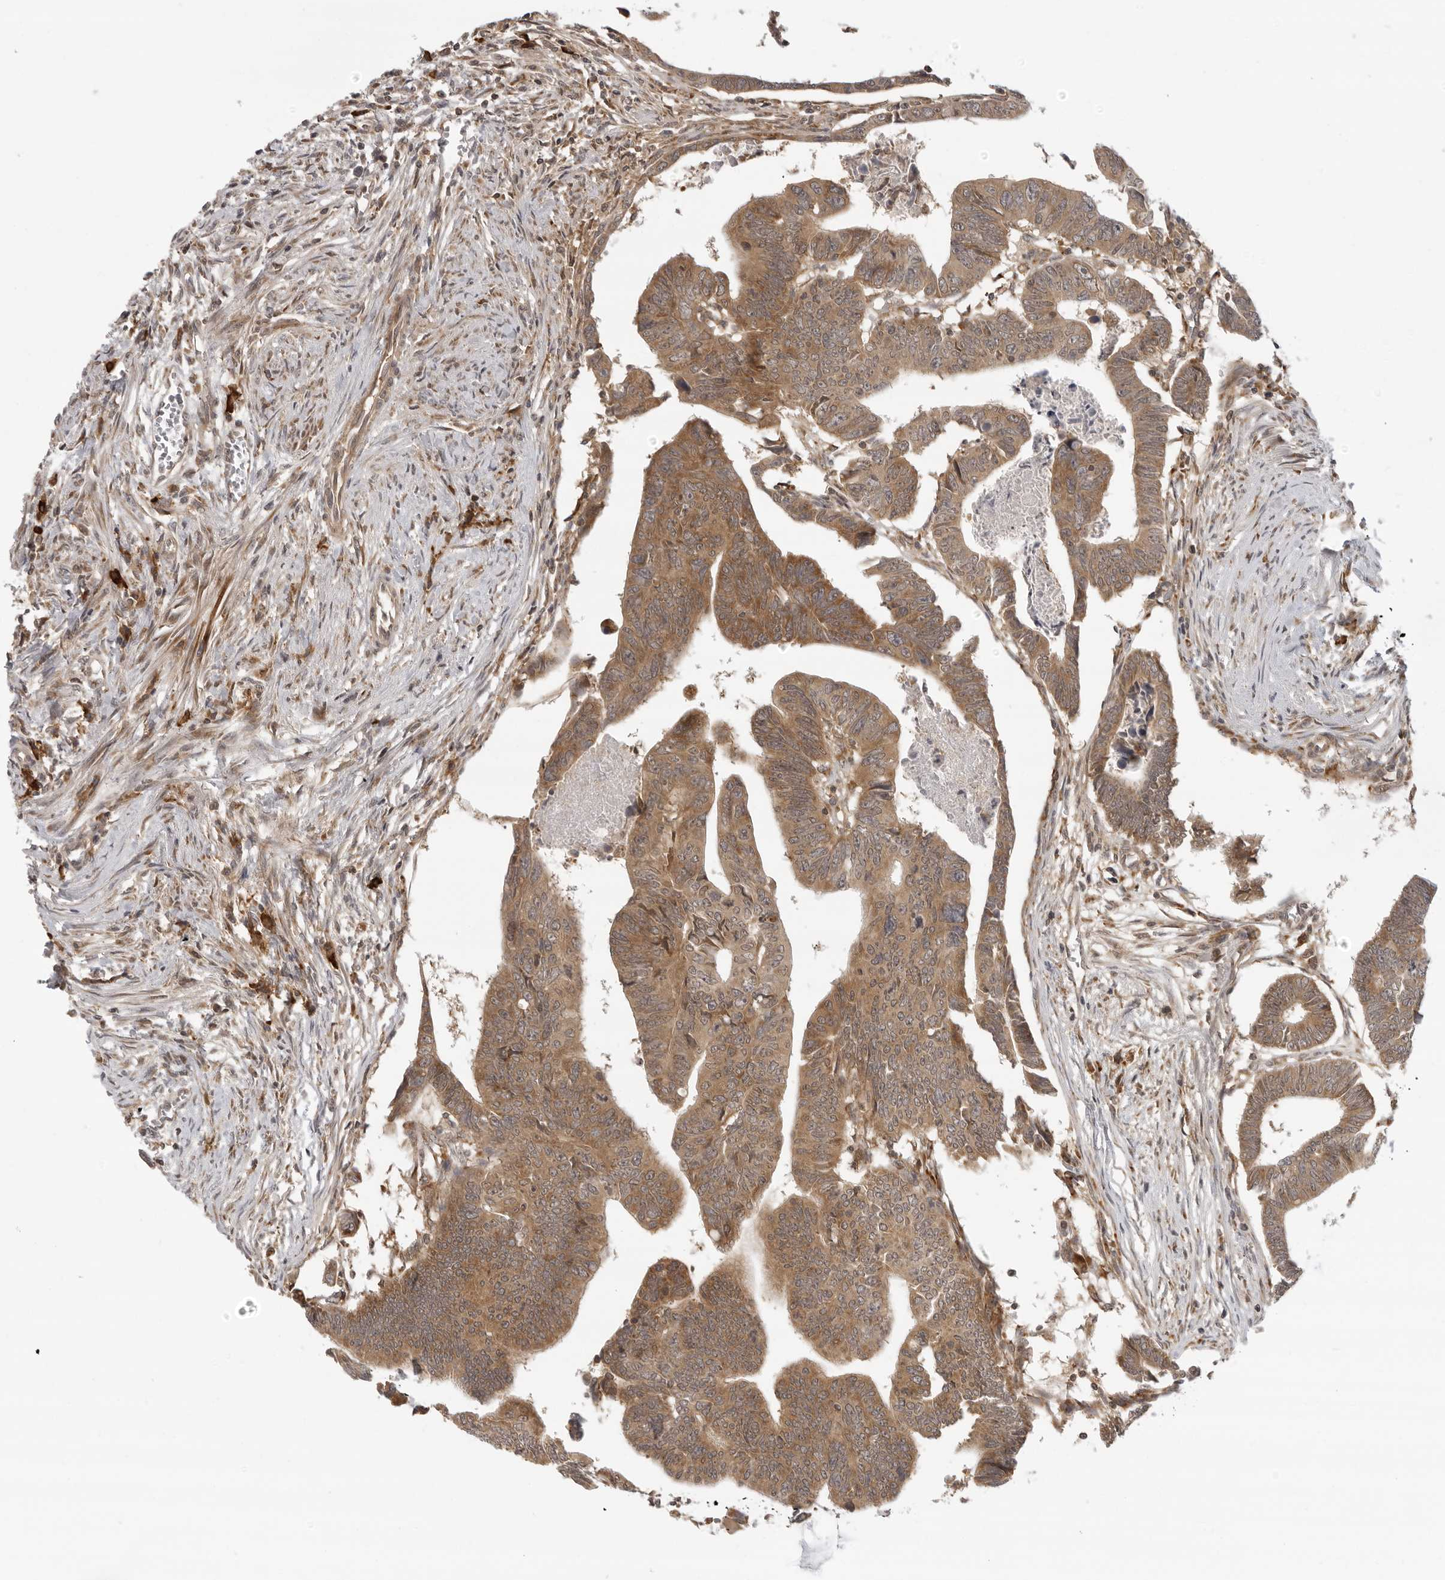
{"staining": {"intensity": "moderate", "quantity": ">75%", "location": "cytoplasmic/membranous"}, "tissue": "colorectal cancer", "cell_type": "Tumor cells", "image_type": "cancer", "snomed": [{"axis": "morphology", "description": "Adenocarcinoma, NOS"}, {"axis": "topography", "description": "Rectum"}], "caption": "Immunohistochemical staining of colorectal adenocarcinoma shows medium levels of moderate cytoplasmic/membranous positivity in about >75% of tumor cells.", "gene": "PRRC2A", "patient": {"sex": "female", "age": 65}}